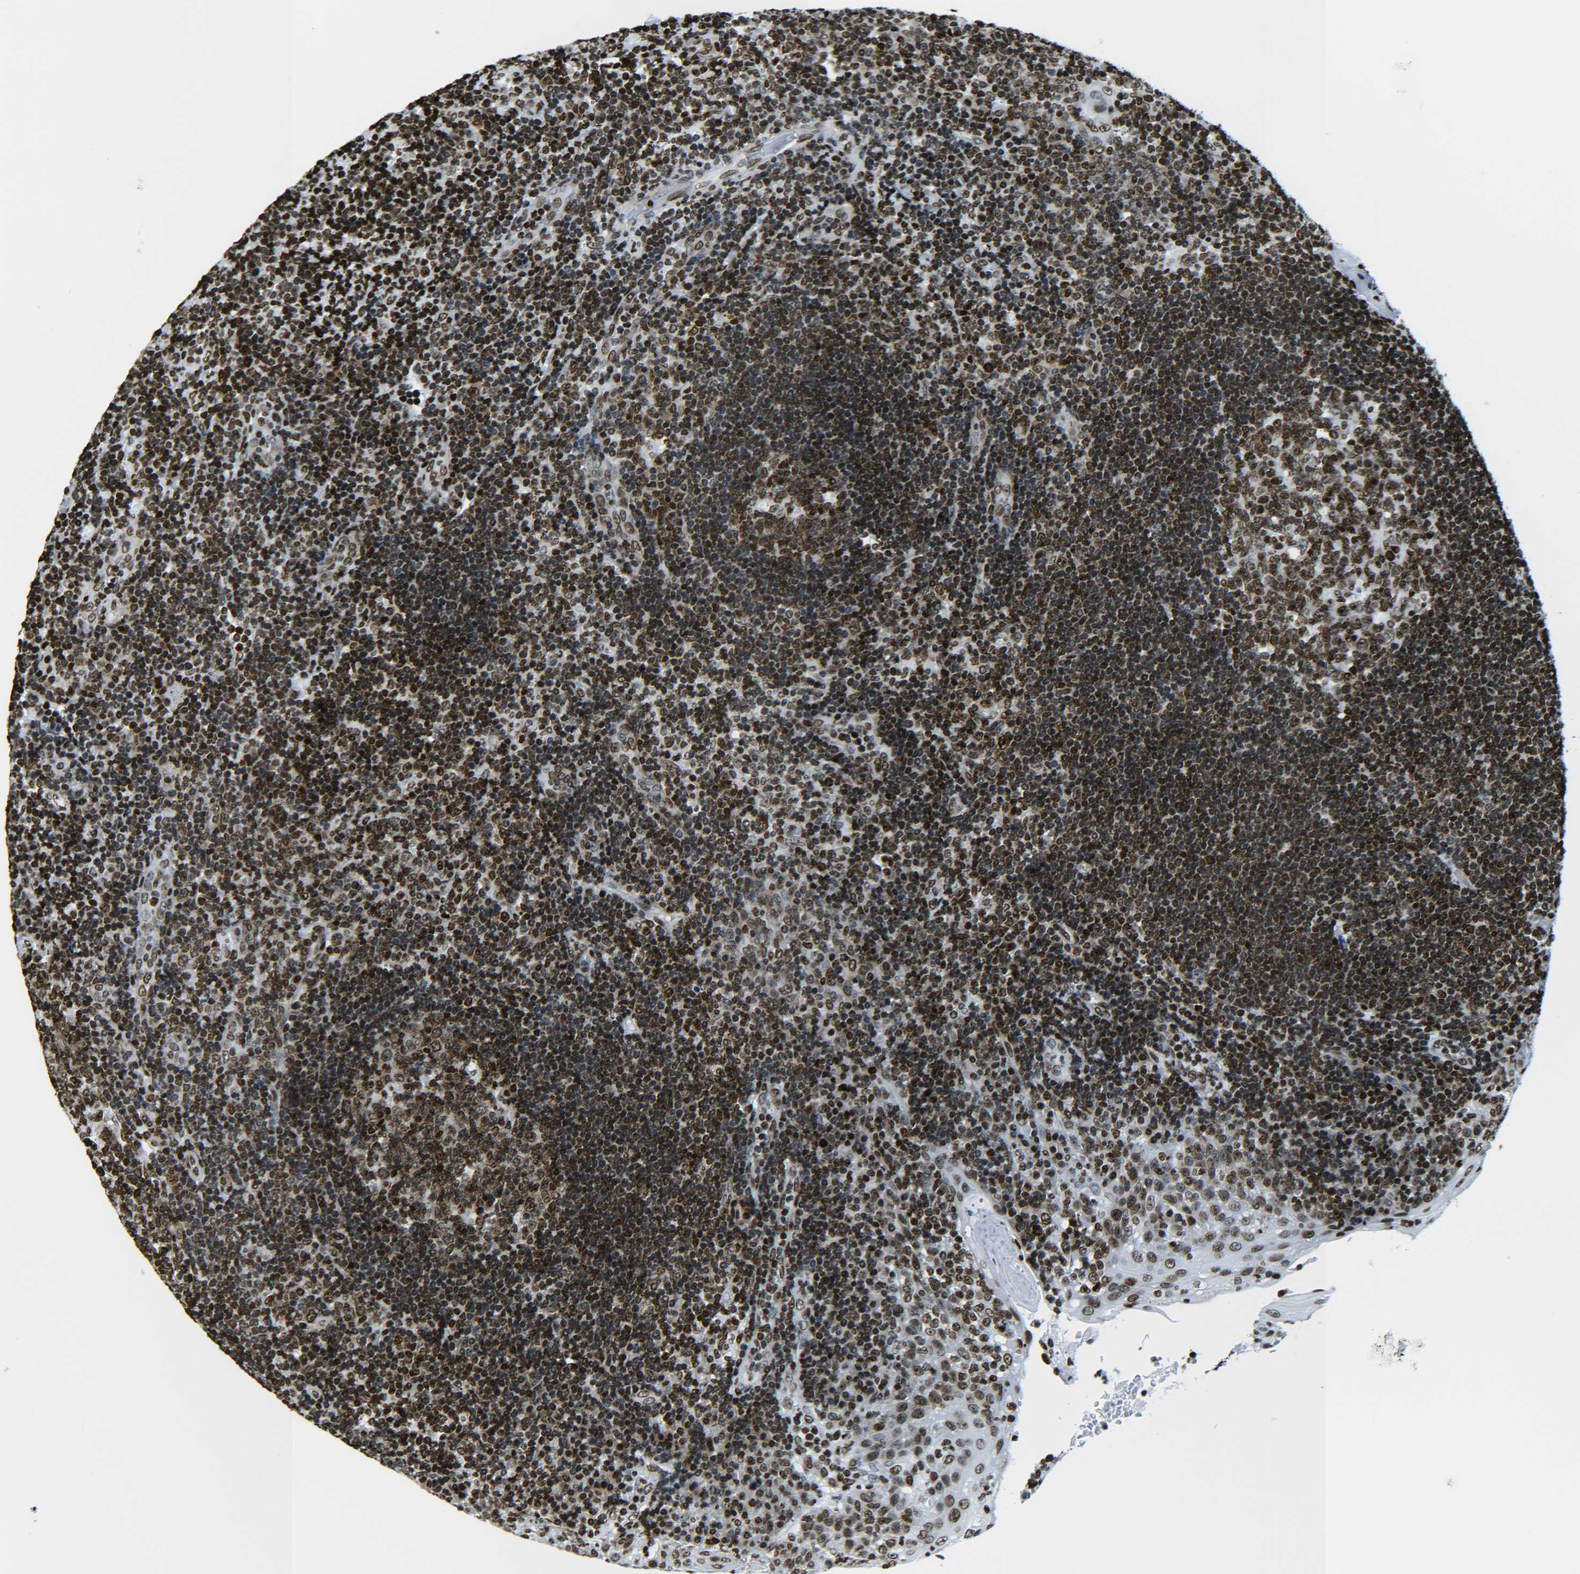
{"staining": {"intensity": "strong", "quantity": ">75%", "location": "nuclear"}, "tissue": "tonsil", "cell_type": "Germinal center cells", "image_type": "normal", "snomed": [{"axis": "morphology", "description": "Normal tissue, NOS"}, {"axis": "topography", "description": "Tonsil"}], "caption": "The image exhibits staining of benign tonsil, revealing strong nuclear protein positivity (brown color) within germinal center cells.", "gene": "H2AX", "patient": {"sex": "female", "age": 40}}